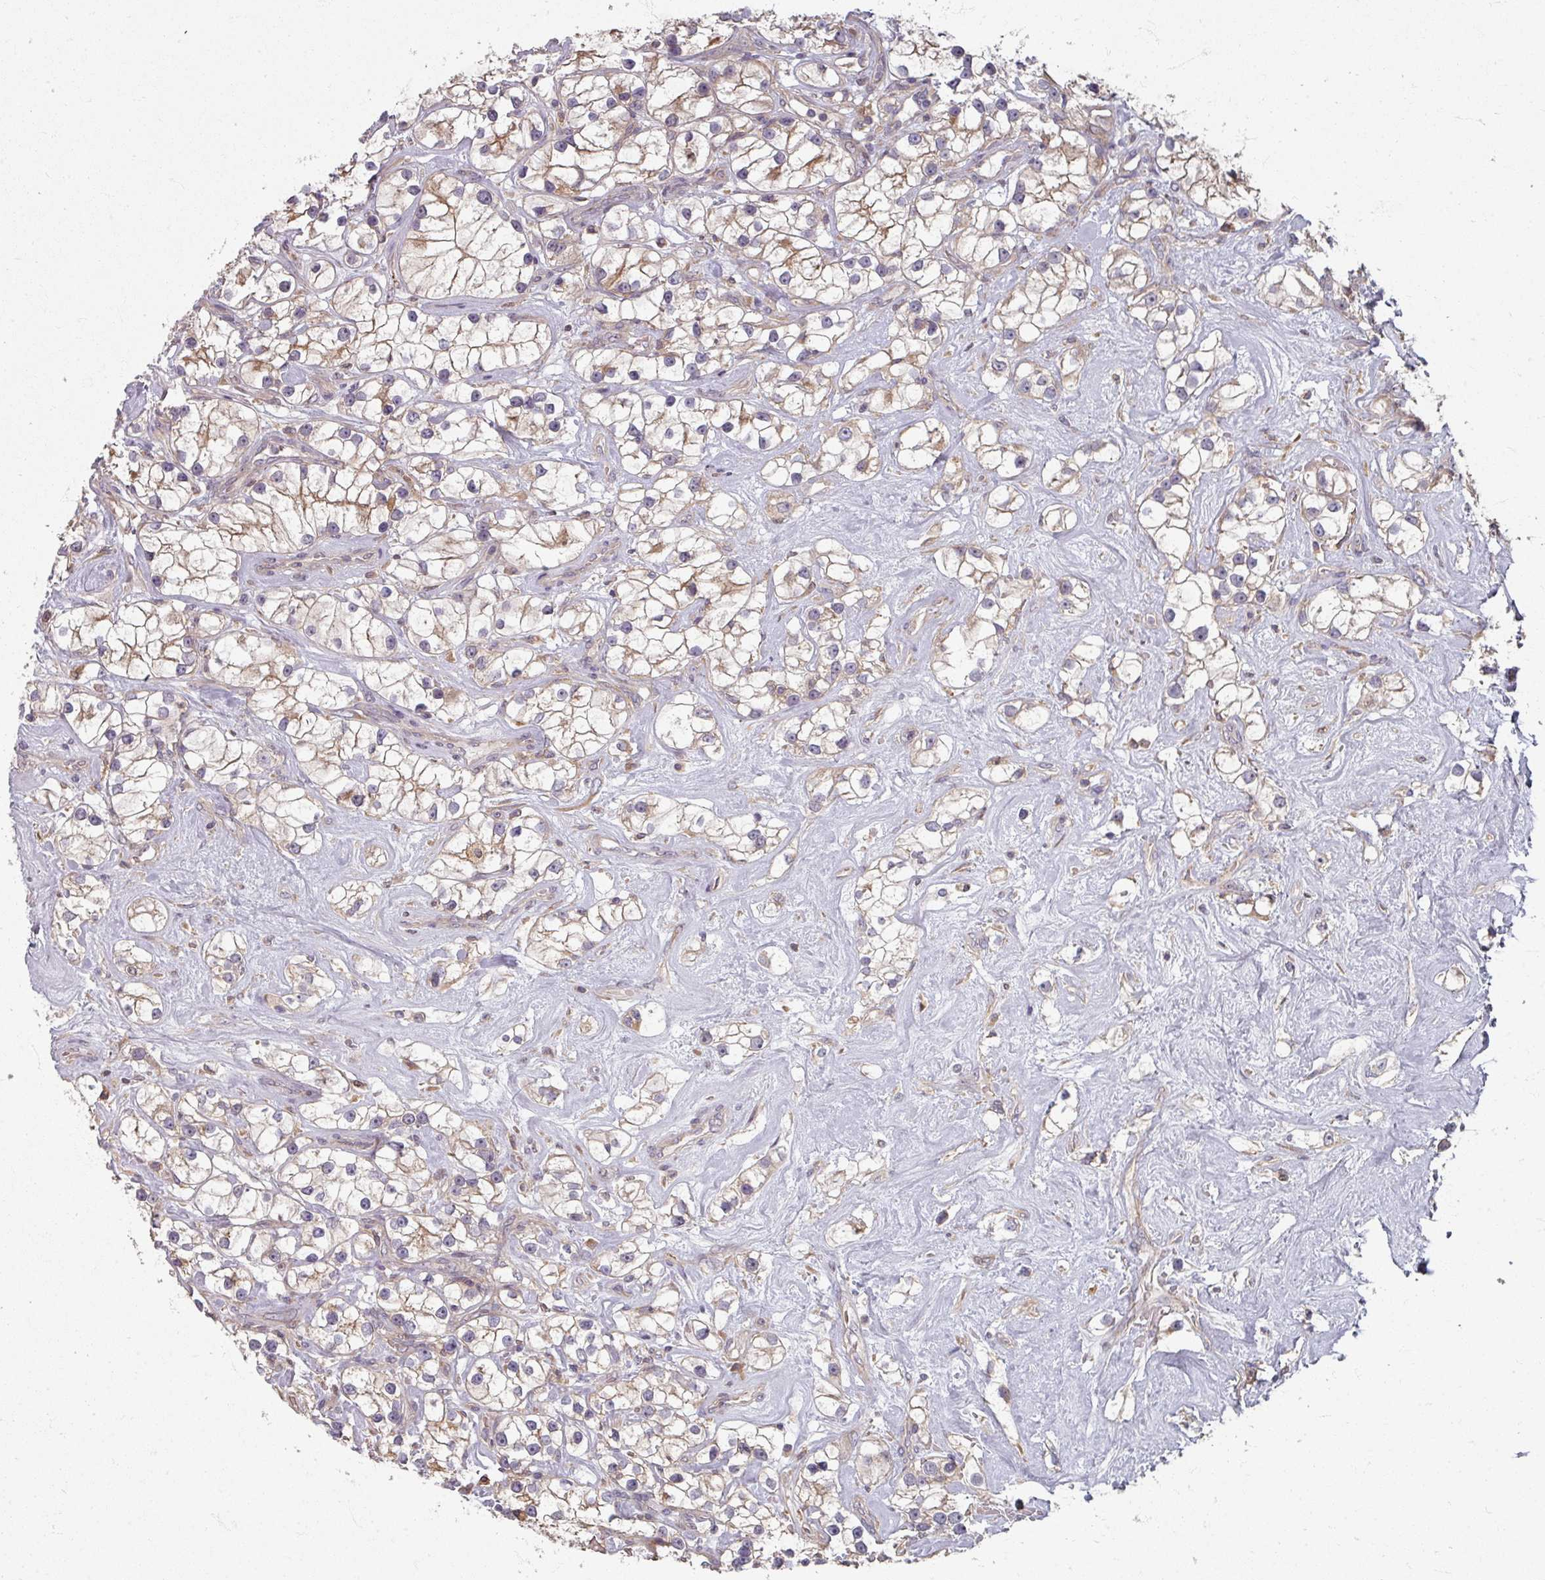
{"staining": {"intensity": "moderate", "quantity": "25%-75%", "location": "cytoplasmic/membranous"}, "tissue": "renal cancer", "cell_type": "Tumor cells", "image_type": "cancer", "snomed": [{"axis": "morphology", "description": "Adenocarcinoma, NOS"}, {"axis": "topography", "description": "Kidney"}], "caption": "There is medium levels of moderate cytoplasmic/membranous positivity in tumor cells of renal adenocarcinoma, as demonstrated by immunohistochemical staining (brown color).", "gene": "STAM", "patient": {"sex": "male", "age": 77}}